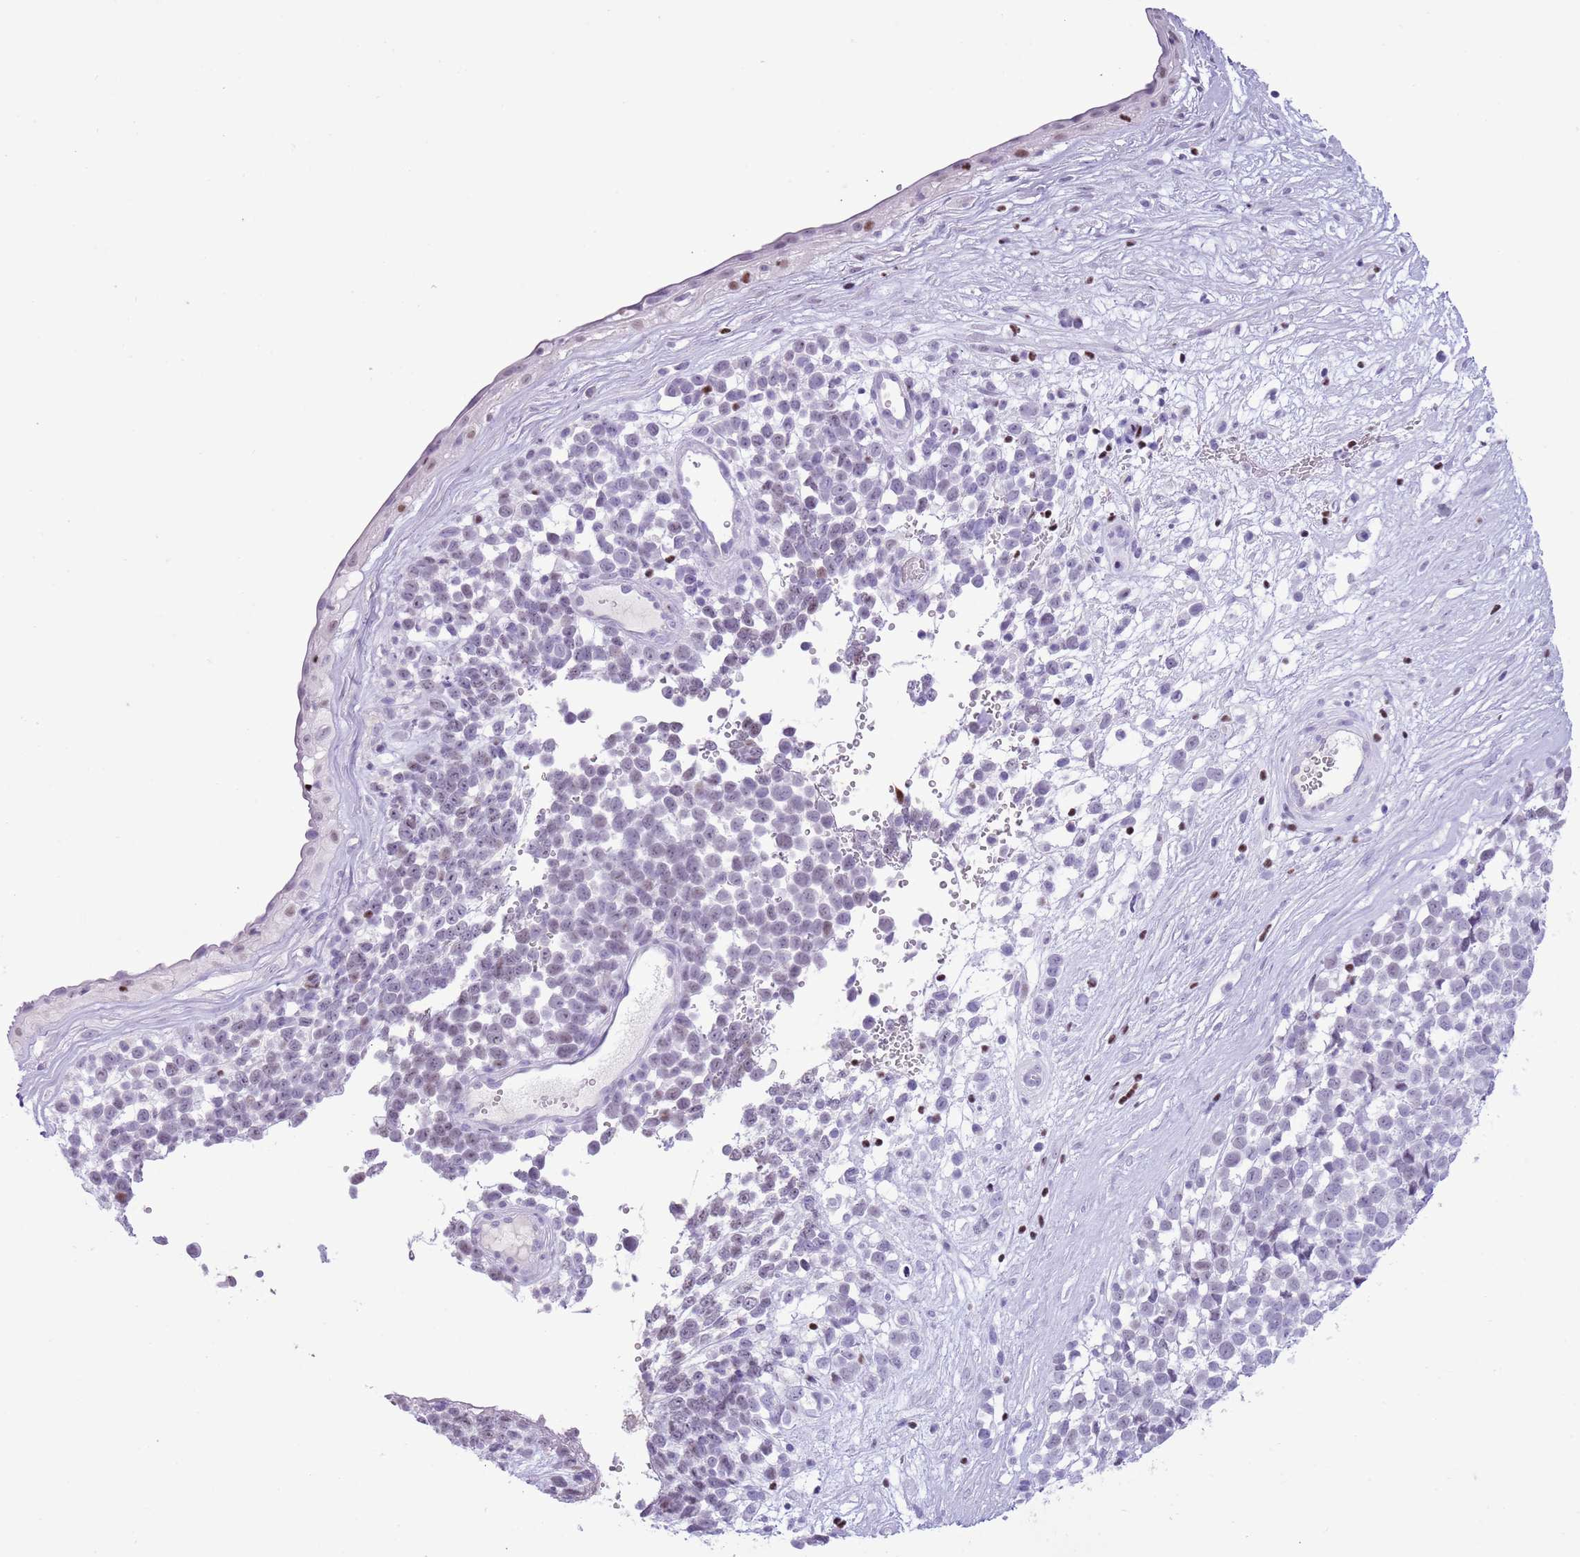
{"staining": {"intensity": "negative", "quantity": "none", "location": "none"}, "tissue": "melanoma", "cell_type": "Tumor cells", "image_type": "cancer", "snomed": [{"axis": "morphology", "description": "Malignant melanoma, NOS"}, {"axis": "topography", "description": "Nose, NOS"}], "caption": "A histopathology image of melanoma stained for a protein exhibits no brown staining in tumor cells.", "gene": "BCL11B", "patient": {"sex": "female", "age": 48}}